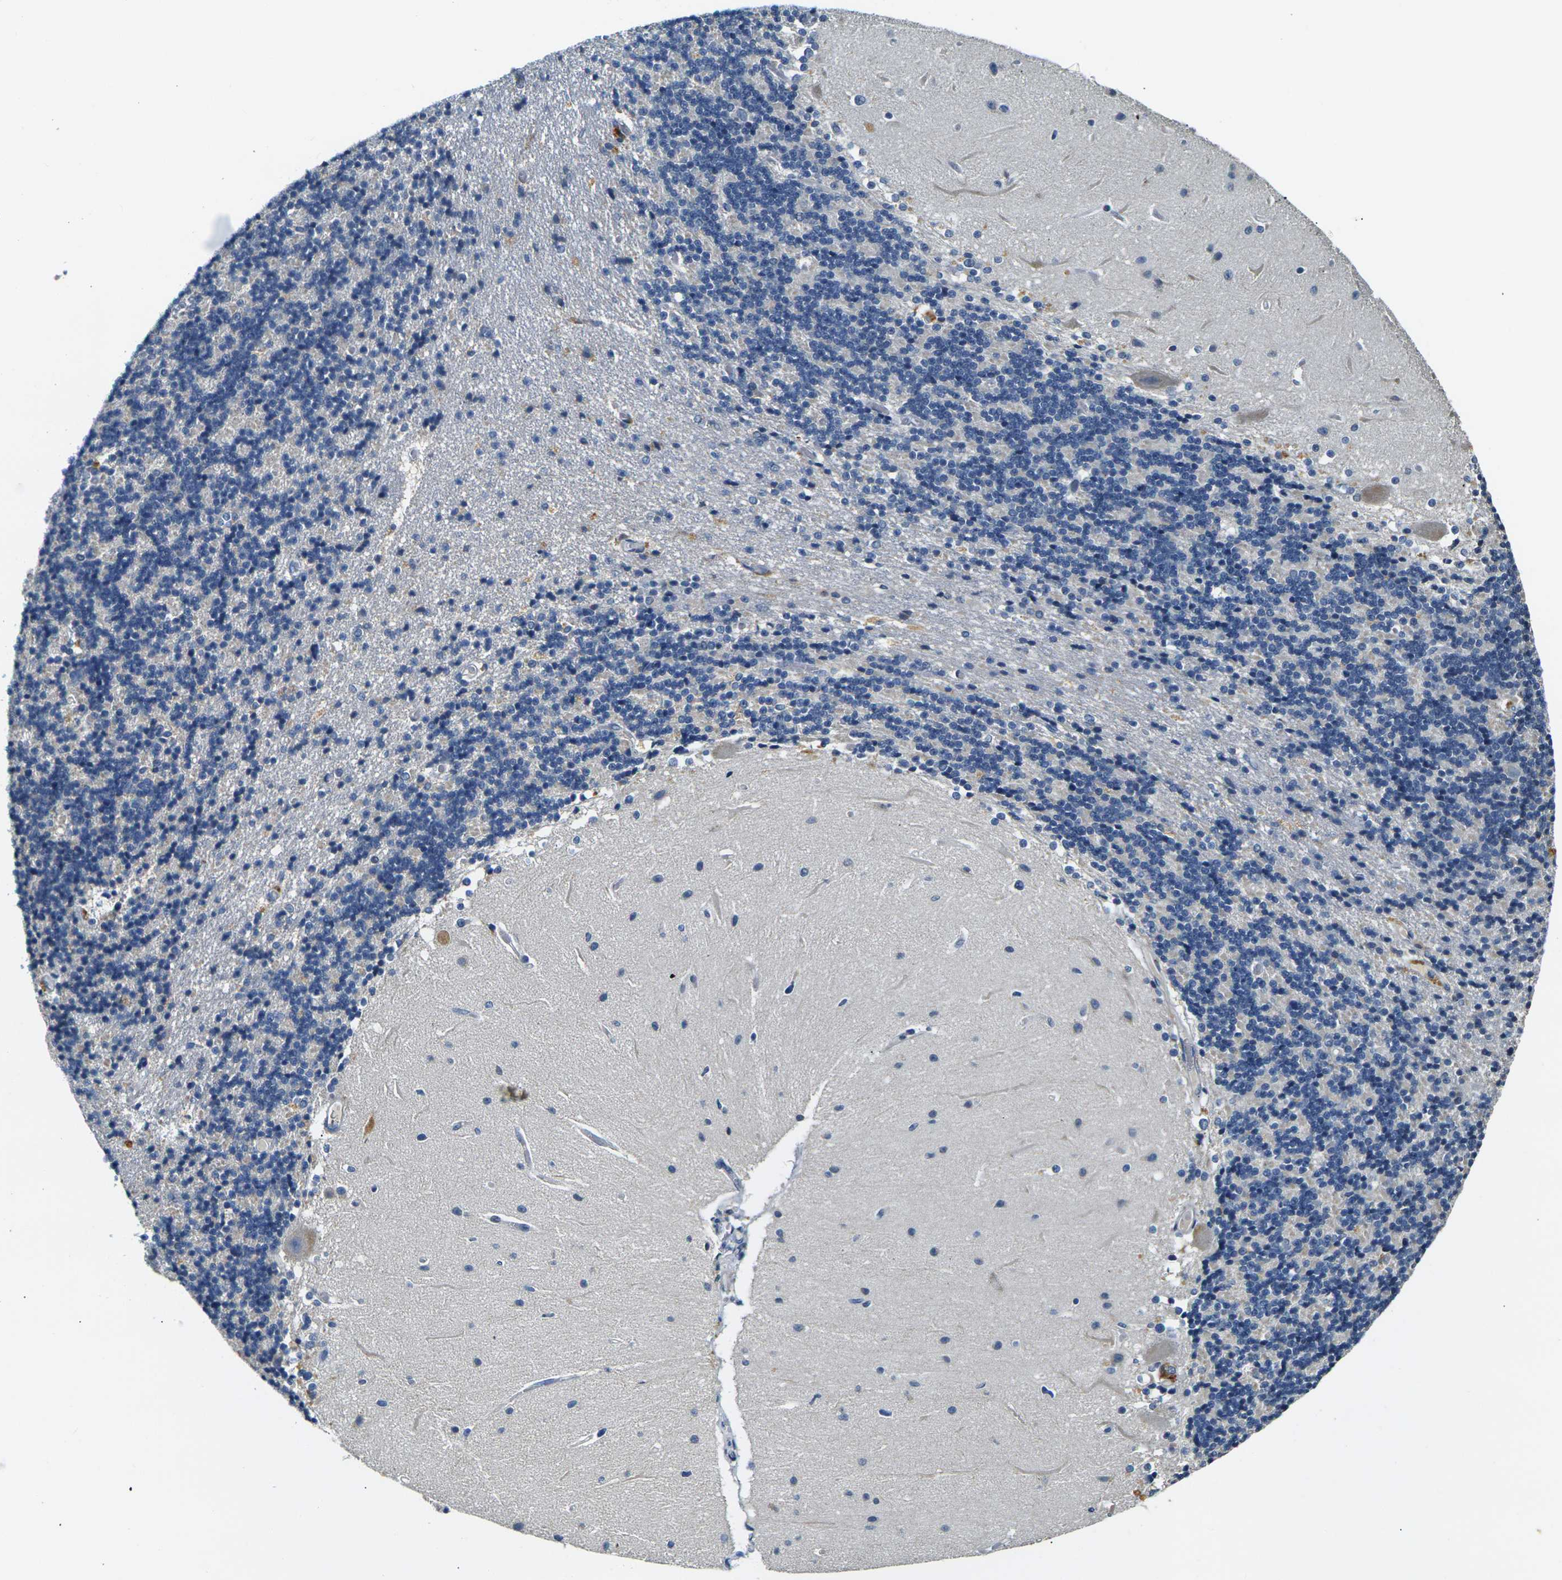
{"staining": {"intensity": "negative", "quantity": "none", "location": "none"}, "tissue": "cerebellum", "cell_type": "Cells in granular layer", "image_type": "normal", "snomed": [{"axis": "morphology", "description": "Normal tissue, NOS"}, {"axis": "topography", "description": "Cerebellum"}], "caption": "IHC of unremarkable cerebellum exhibits no positivity in cells in granular layer. (DAB immunohistochemistry, high magnification).", "gene": "SHISAL2B", "patient": {"sex": "female", "age": 54}}